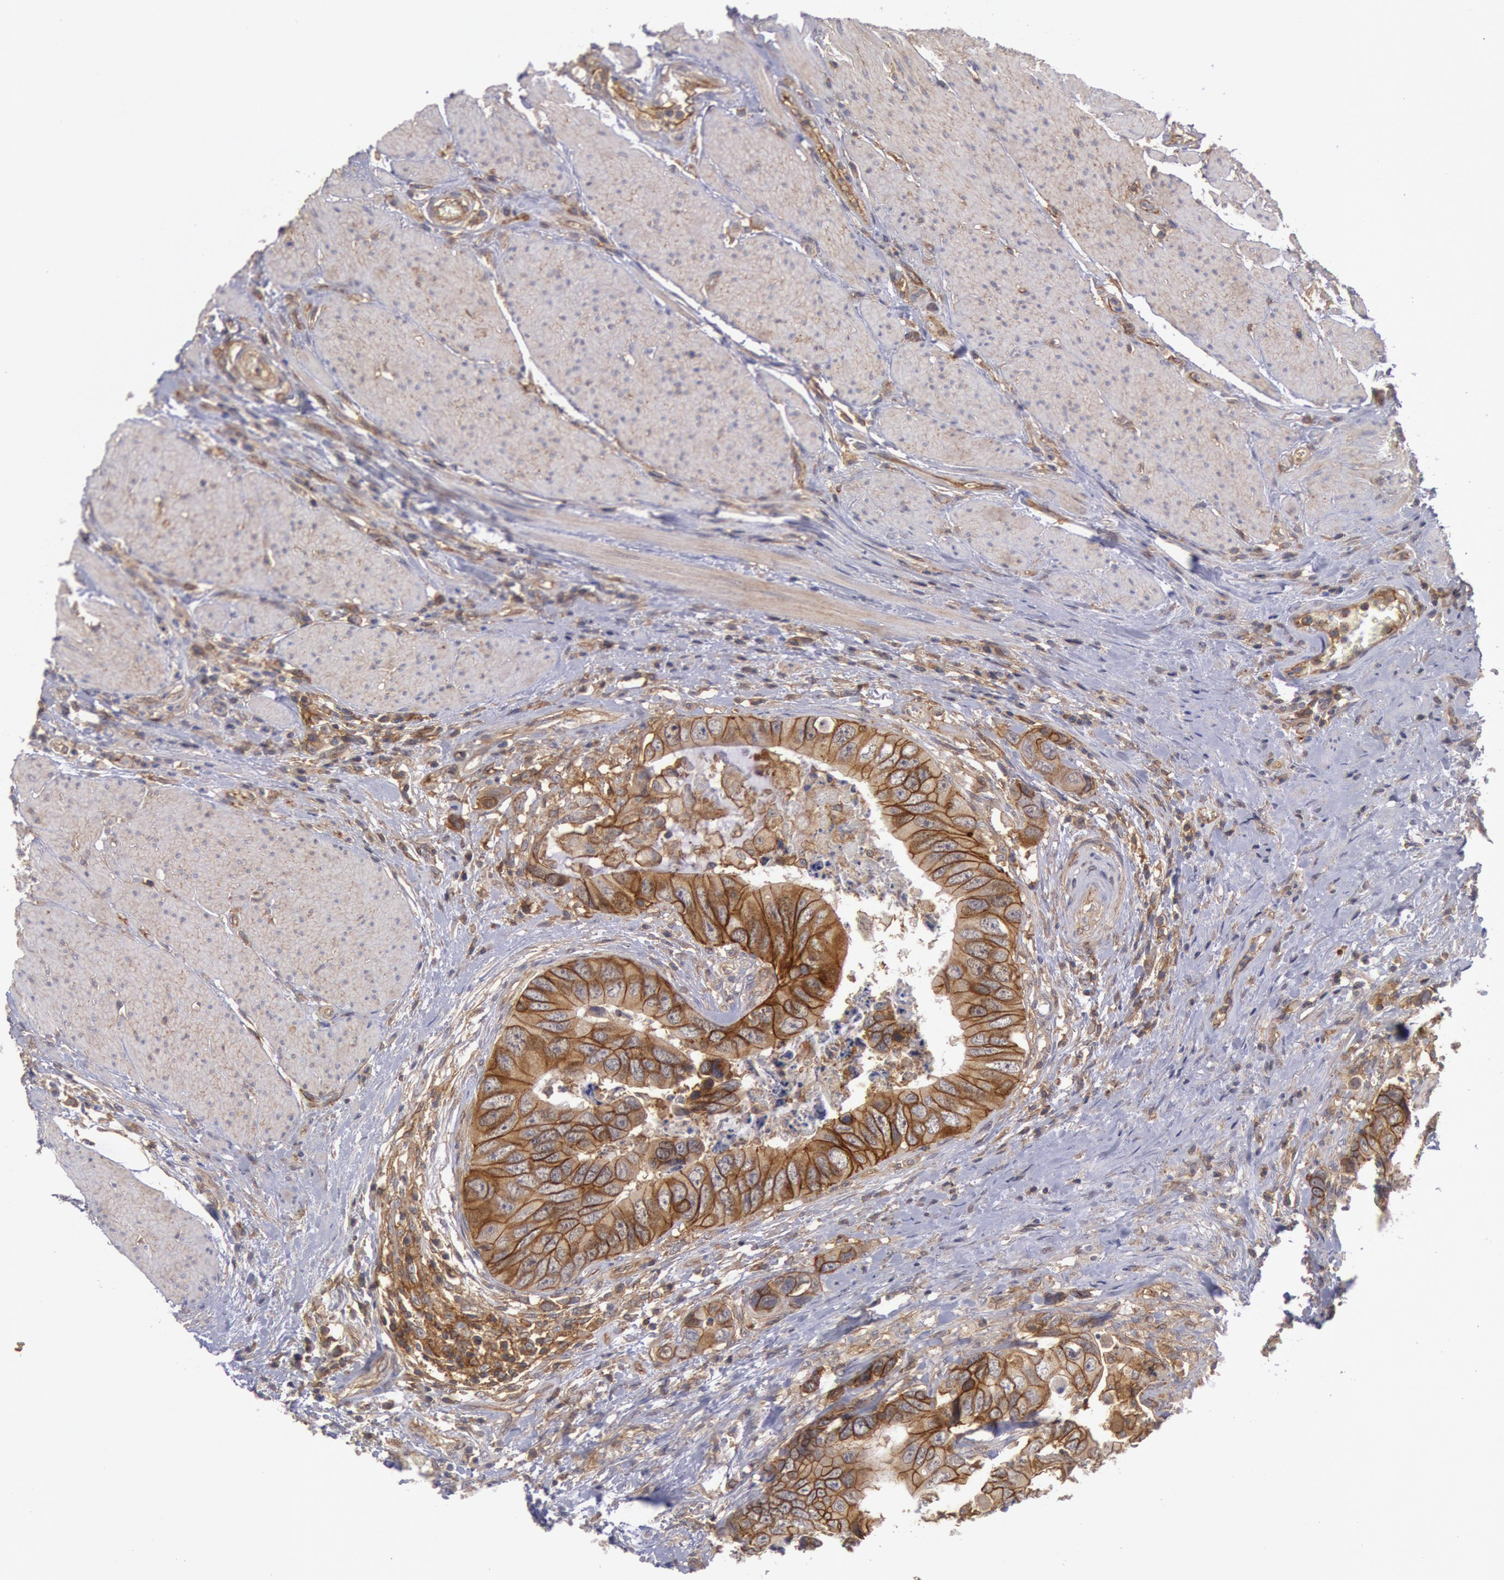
{"staining": {"intensity": "strong", "quantity": ">75%", "location": "cytoplasmic/membranous"}, "tissue": "colorectal cancer", "cell_type": "Tumor cells", "image_type": "cancer", "snomed": [{"axis": "morphology", "description": "Adenocarcinoma, NOS"}, {"axis": "topography", "description": "Rectum"}], "caption": "Brown immunohistochemical staining in adenocarcinoma (colorectal) shows strong cytoplasmic/membranous staining in approximately >75% of tumor cells.", "gene": "STX4", "patient": {"sex": "female", "age": 67}}